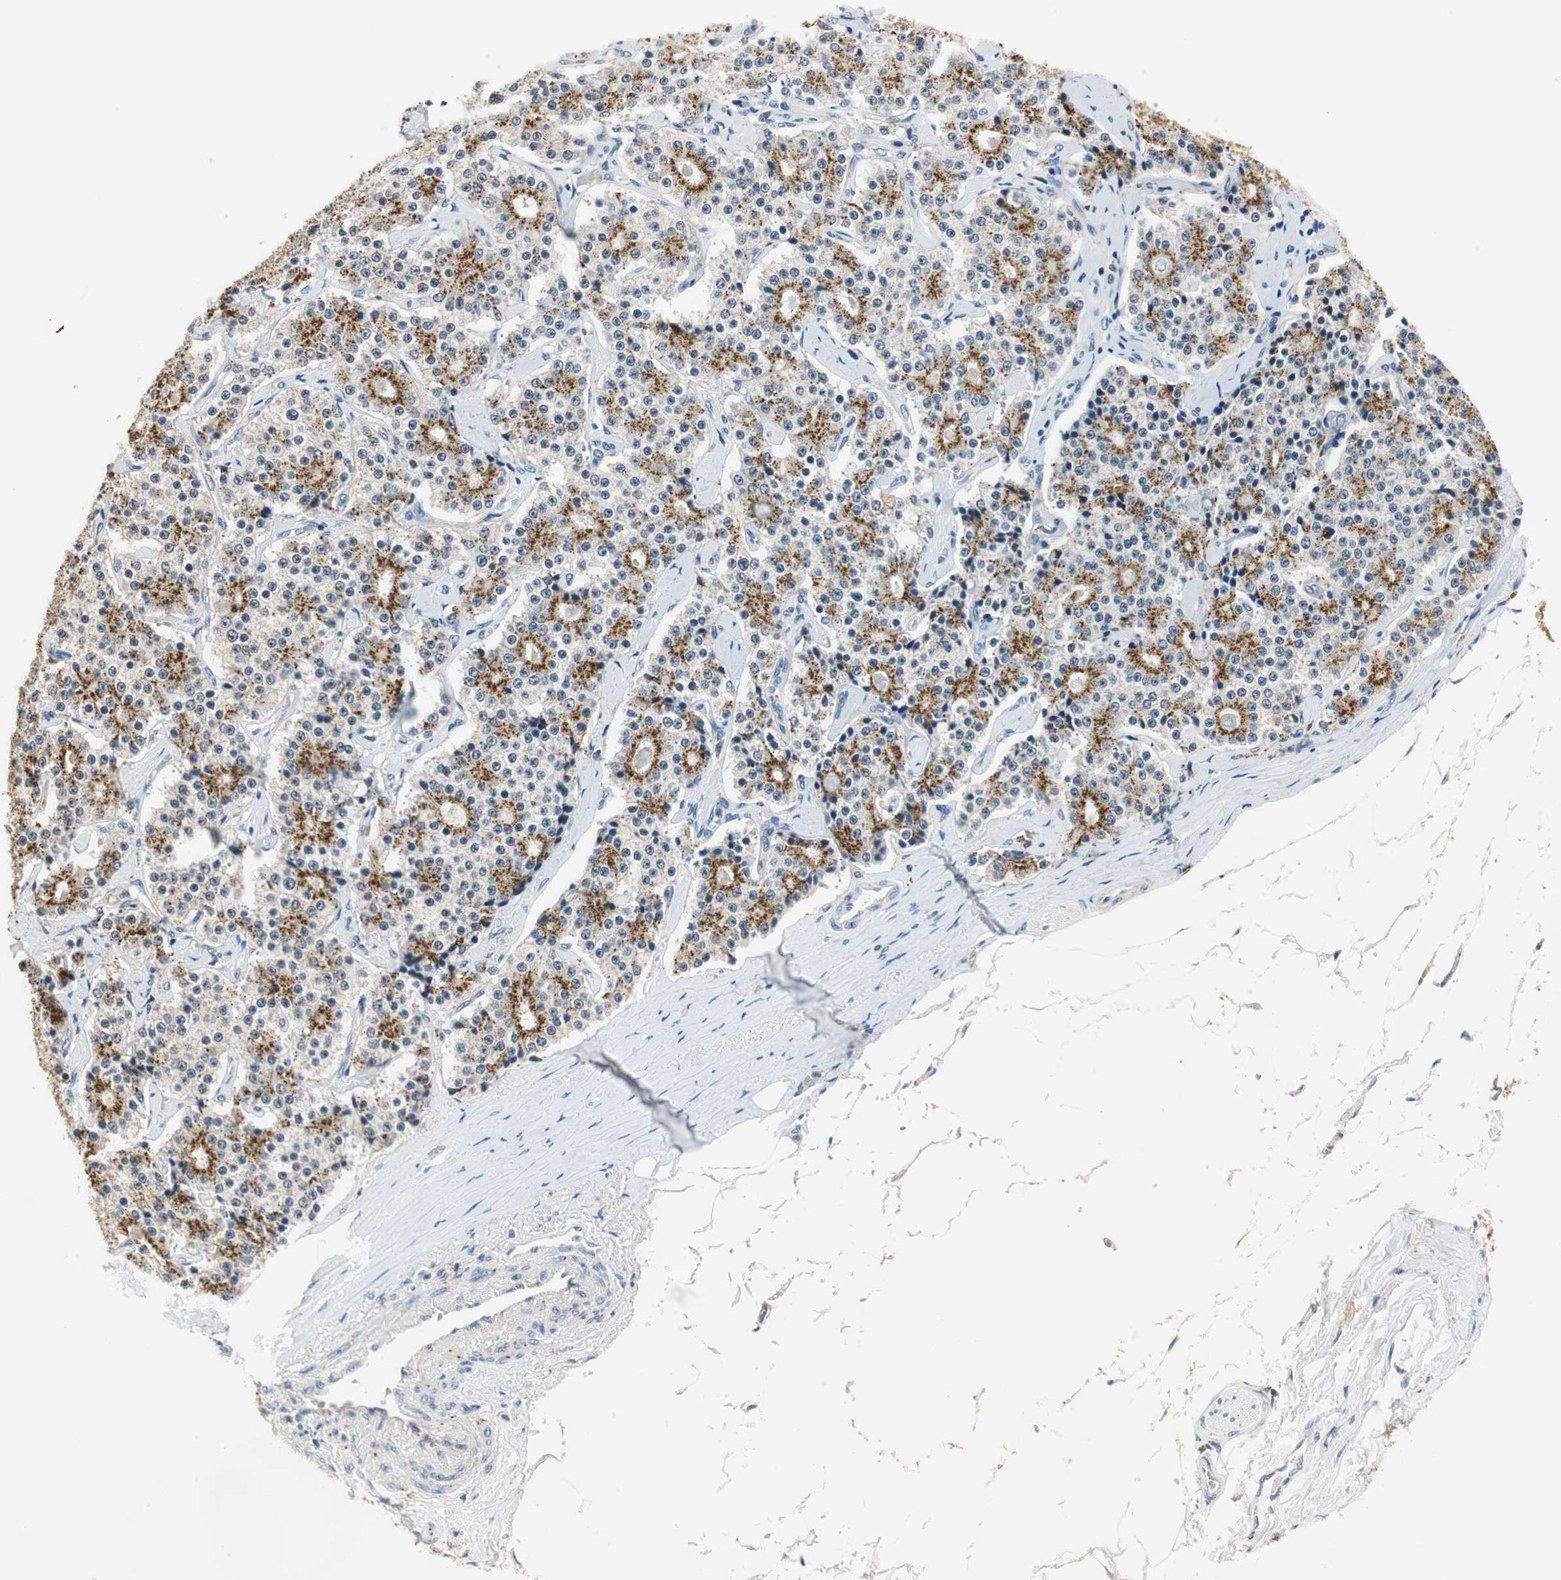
{"staining": {"intensity": "moderate", "quantity": "<25%", "location": "cytoplasmic/membranous"}, "tissue": "carcinoid", "cell_type": "Tumor cells", "image_type": "cancer", "snomed": [{"axis": "morphology", "description": "Carcinoid, malignant, NOS"}, {"axis": "topography", "description": "Colon"}], "caption": "Immunohistochemical staining of human carcinoid exhibits low levels of moderate cytoplasmic/membranous staining in approximately <25% of tumor cells.", "gene": "NIT1", "patient": {"sex": "female", "age": 61}}